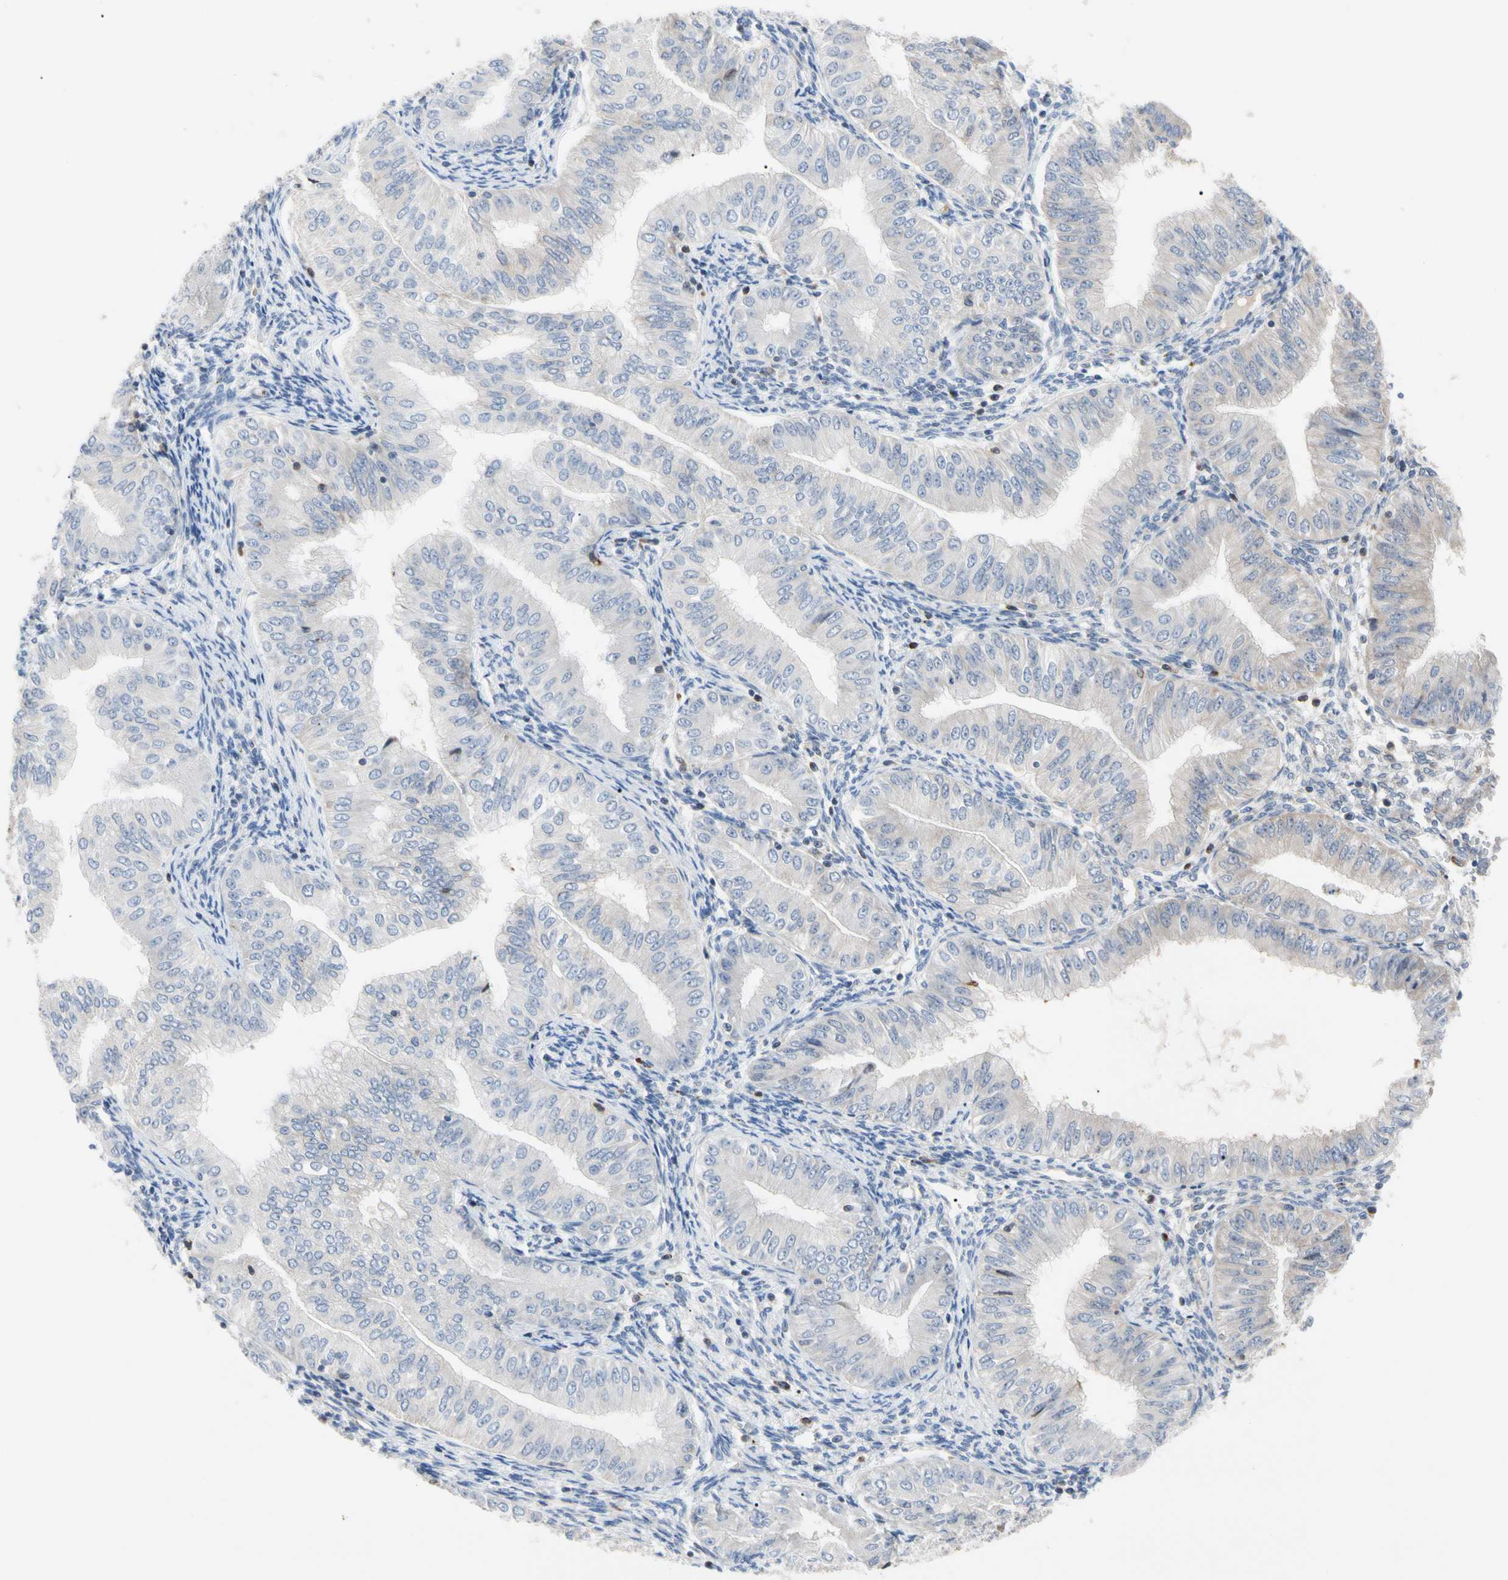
{"staining": {"intensity": "negative", "quantity": "none", "location": "none"}, "tissue": "endometrial cancer", "cell_type": "Tumor cells", "image_type": "cancer", "snomed": [{"axis": "morphology", "description": "Normal tissue, NOS"}, {"axis": "morphology", "description": "Adenocarcinoma, NOS"}, {"axis": "topography", "description": "Endometrium"}], "caption": "The micrograph demonstrates no significant expression in tumor cells of endometrial adenocarcinoma.", "gene": "MCL1", "patient": {"sex": "female", "age": 53}}